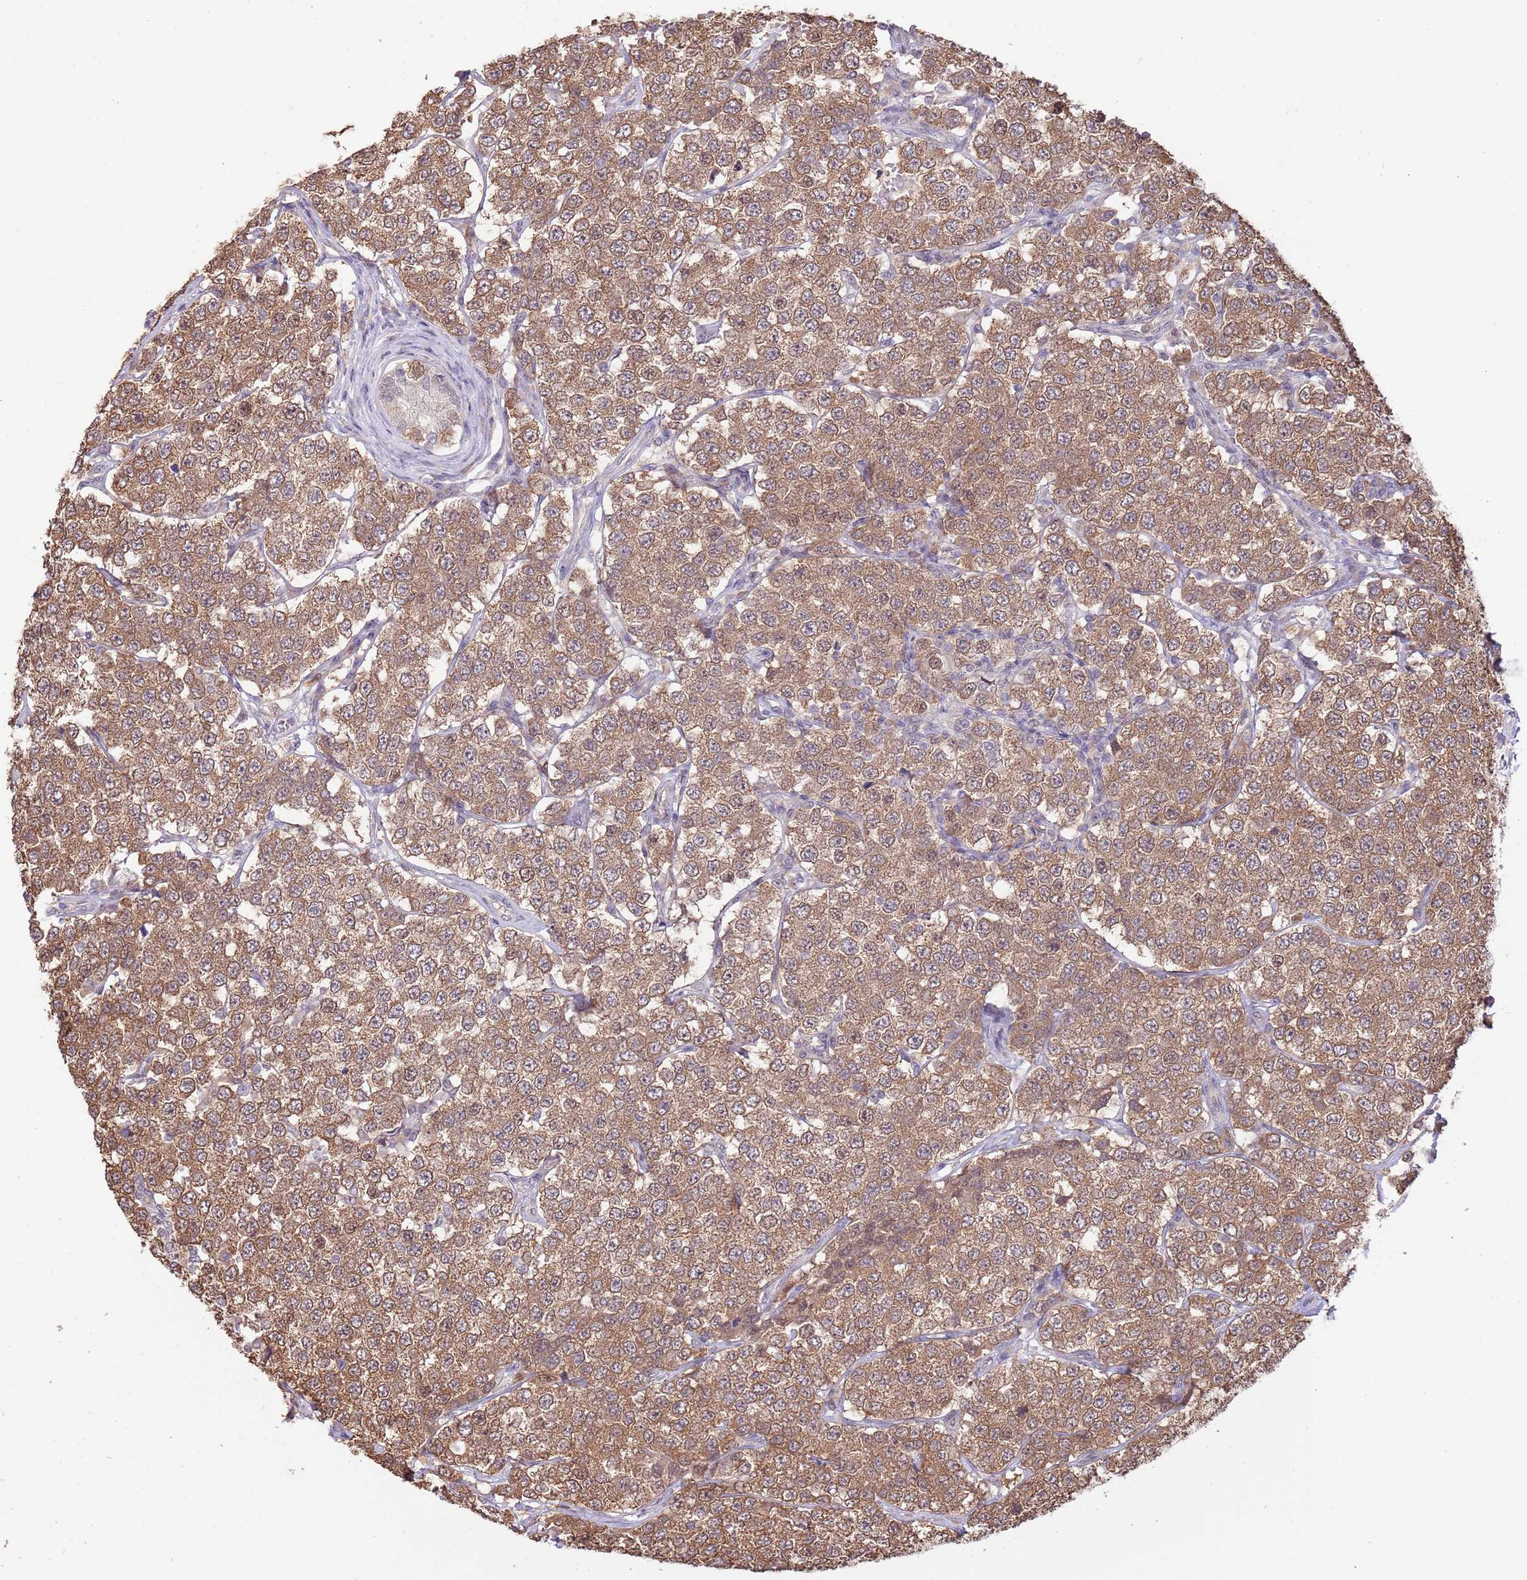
{"staining": {"intensity": "moderate", "quantity": ">75%", "location": "cytoplasmic/membranous"}, "tissue": "testis cancer", "cell_type": "Tumor cells", "image_type": "cancer", "snomed": [{"axis": "morphology", "description": "Seminoma, NOS"}, {"axis": "topography", "description": "Testis"}], "caption": "Moderate cytoplasmic/membranous staining for a protein is seen in about >75% of tumor cells of testis seminoma using IHC.", "gene": "AMIGO1", "patient": {"sex": "male", "age": 34}}